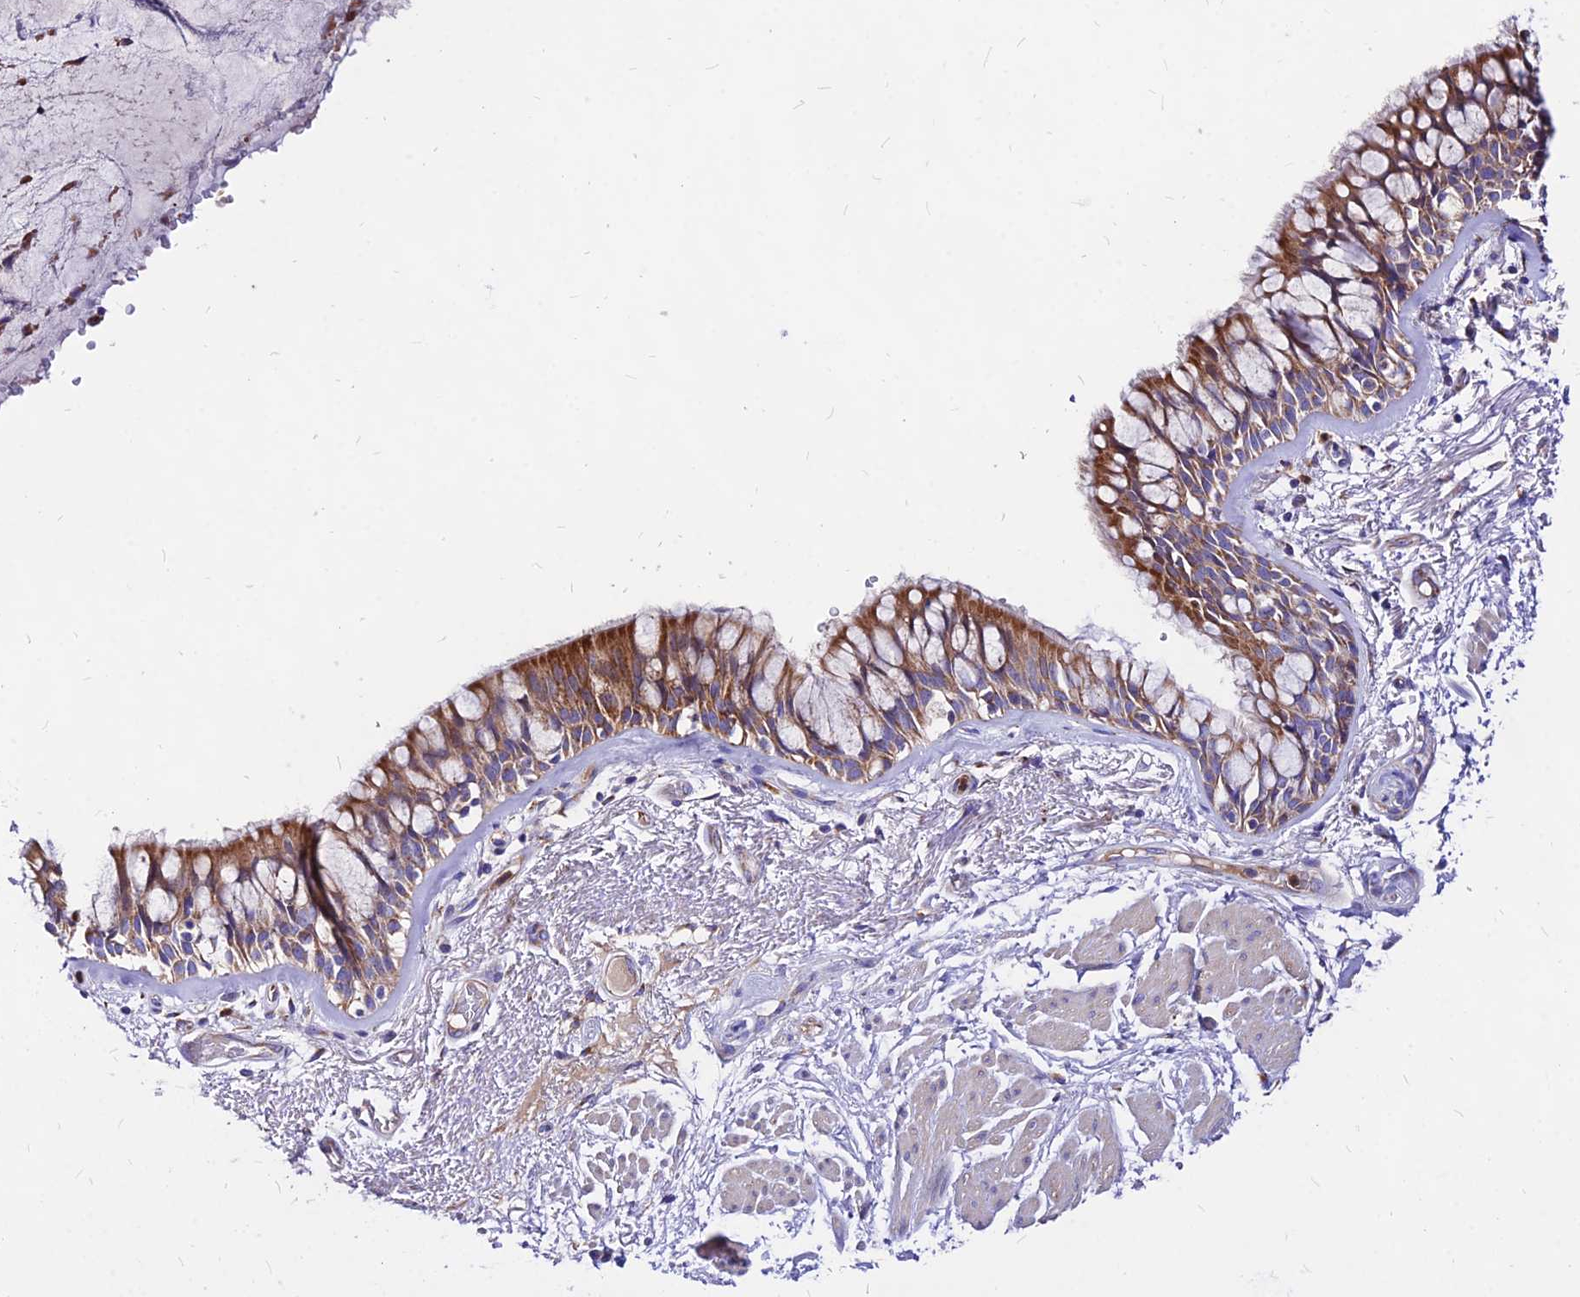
{"staining": {"intensity": "moderate", "quantity": ">75%", "location": "cytoplasmic/membranous"}, "tissue": "bronchus", "cell_type": "Respiratory epithelial cells", "image_type": "normal", "snomed": [{"axis": "morphology", "description": "Normal tissue, NOS"}, {"axis": "topography", "description": "Bronchus"}], "caption": "Protein staining of benign bronchus exhibits moderate cytoplasmic/membranous expression in about >75% of respiratory epithelial cells. (DAB (3,3'-diaminobenzidine) = brown stain, brightfield microscopy at high magnification).", "gene": "MRPL3", "patient": {"sex": "male", "age": 66}}